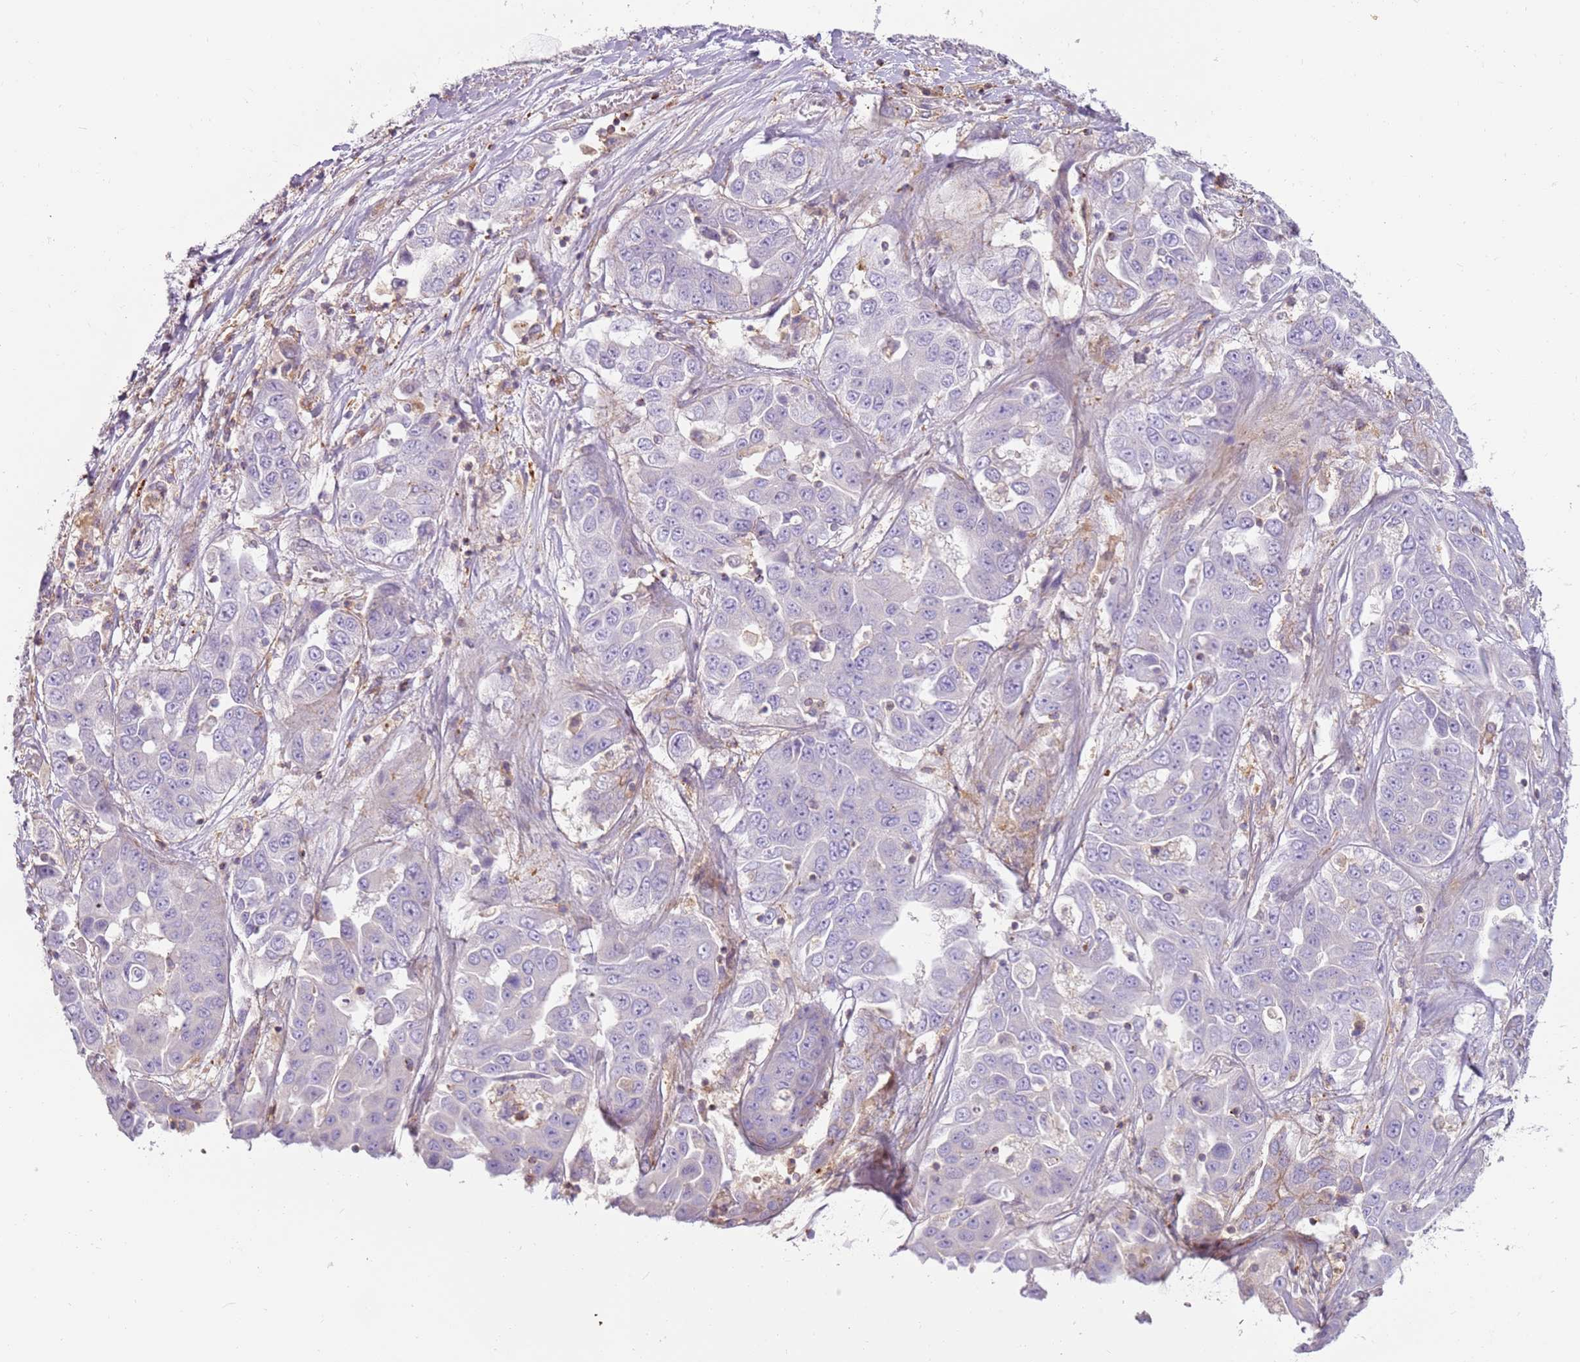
{"staining": {"intensity": "negative", "quantity": "none", "location": "none"}, "tissue": "liver cancer", "cell_type": "Tumor cells", "image_type": "cancer", "snomed": [{"axis": "morphology", "description": "Cholangiocarcinoma"}, {"axis": "topography", "description": "Liver"}], "caption": "A micrograph of liver cancer stained for a protein exhibits no brown staining in tumor cells.", "gene": "FPR1", "patient": {"sex": "female", "age": 52}}